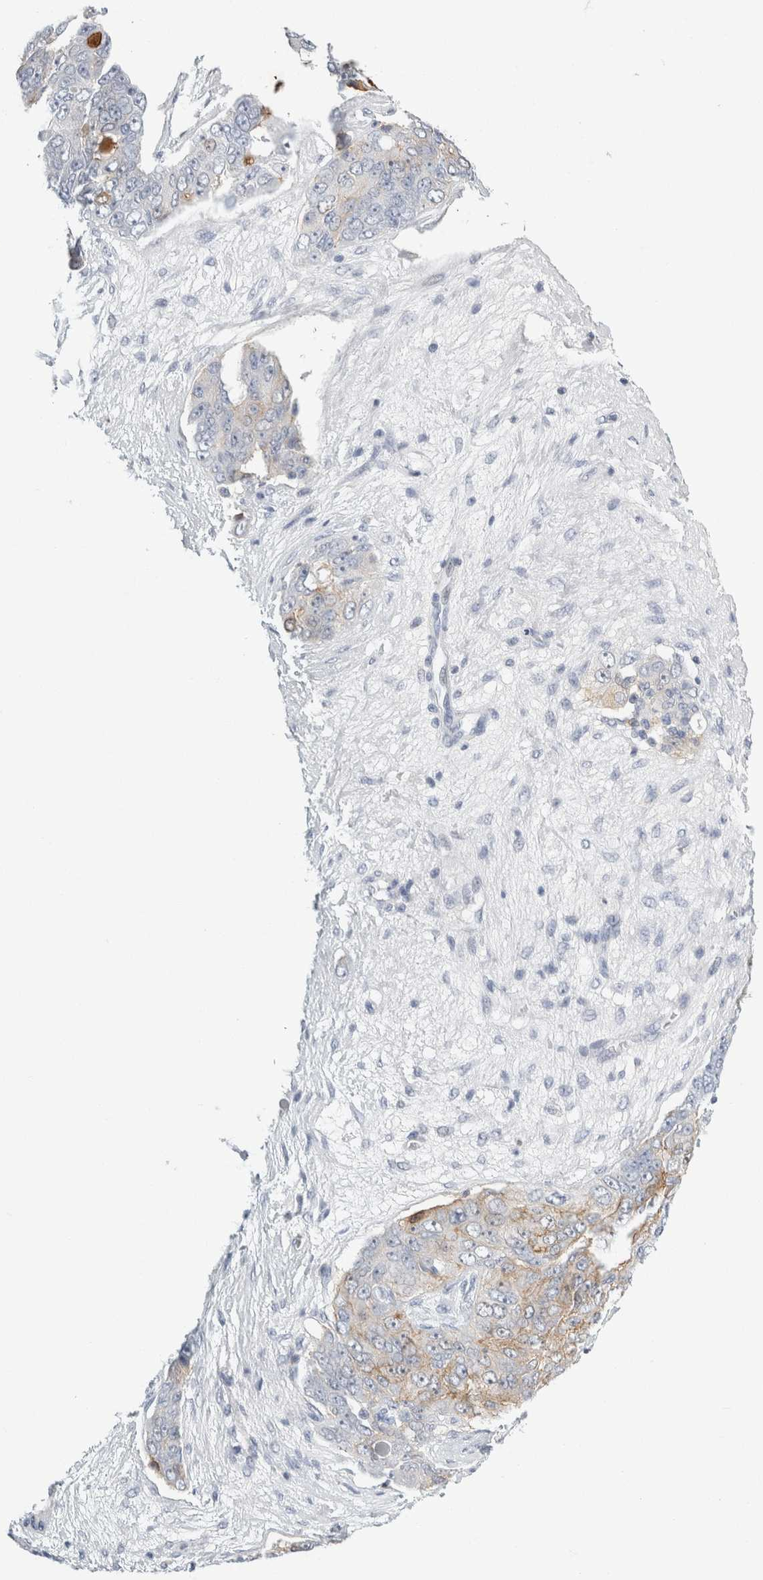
{"staining": {"intensity": "weak", "quantity": "<25%", "location": "cytoplasmic/membranous"}, "tissue": "ovarian cancer", "cell_type": "Tumor cells", "image_type": "cancer", "snomed": [{"axis": "morphology", "description": "Carcinoma, endometroid"}, {"axis": "topography", "description": "Ovary"}], "caption": "Micrograph shows no protein expression in tumor cells of ovarian cancer (endometroid carcinoma) tissue.", "gene": "P2RY2", "patient": {"sex": "female", "age": 51}}